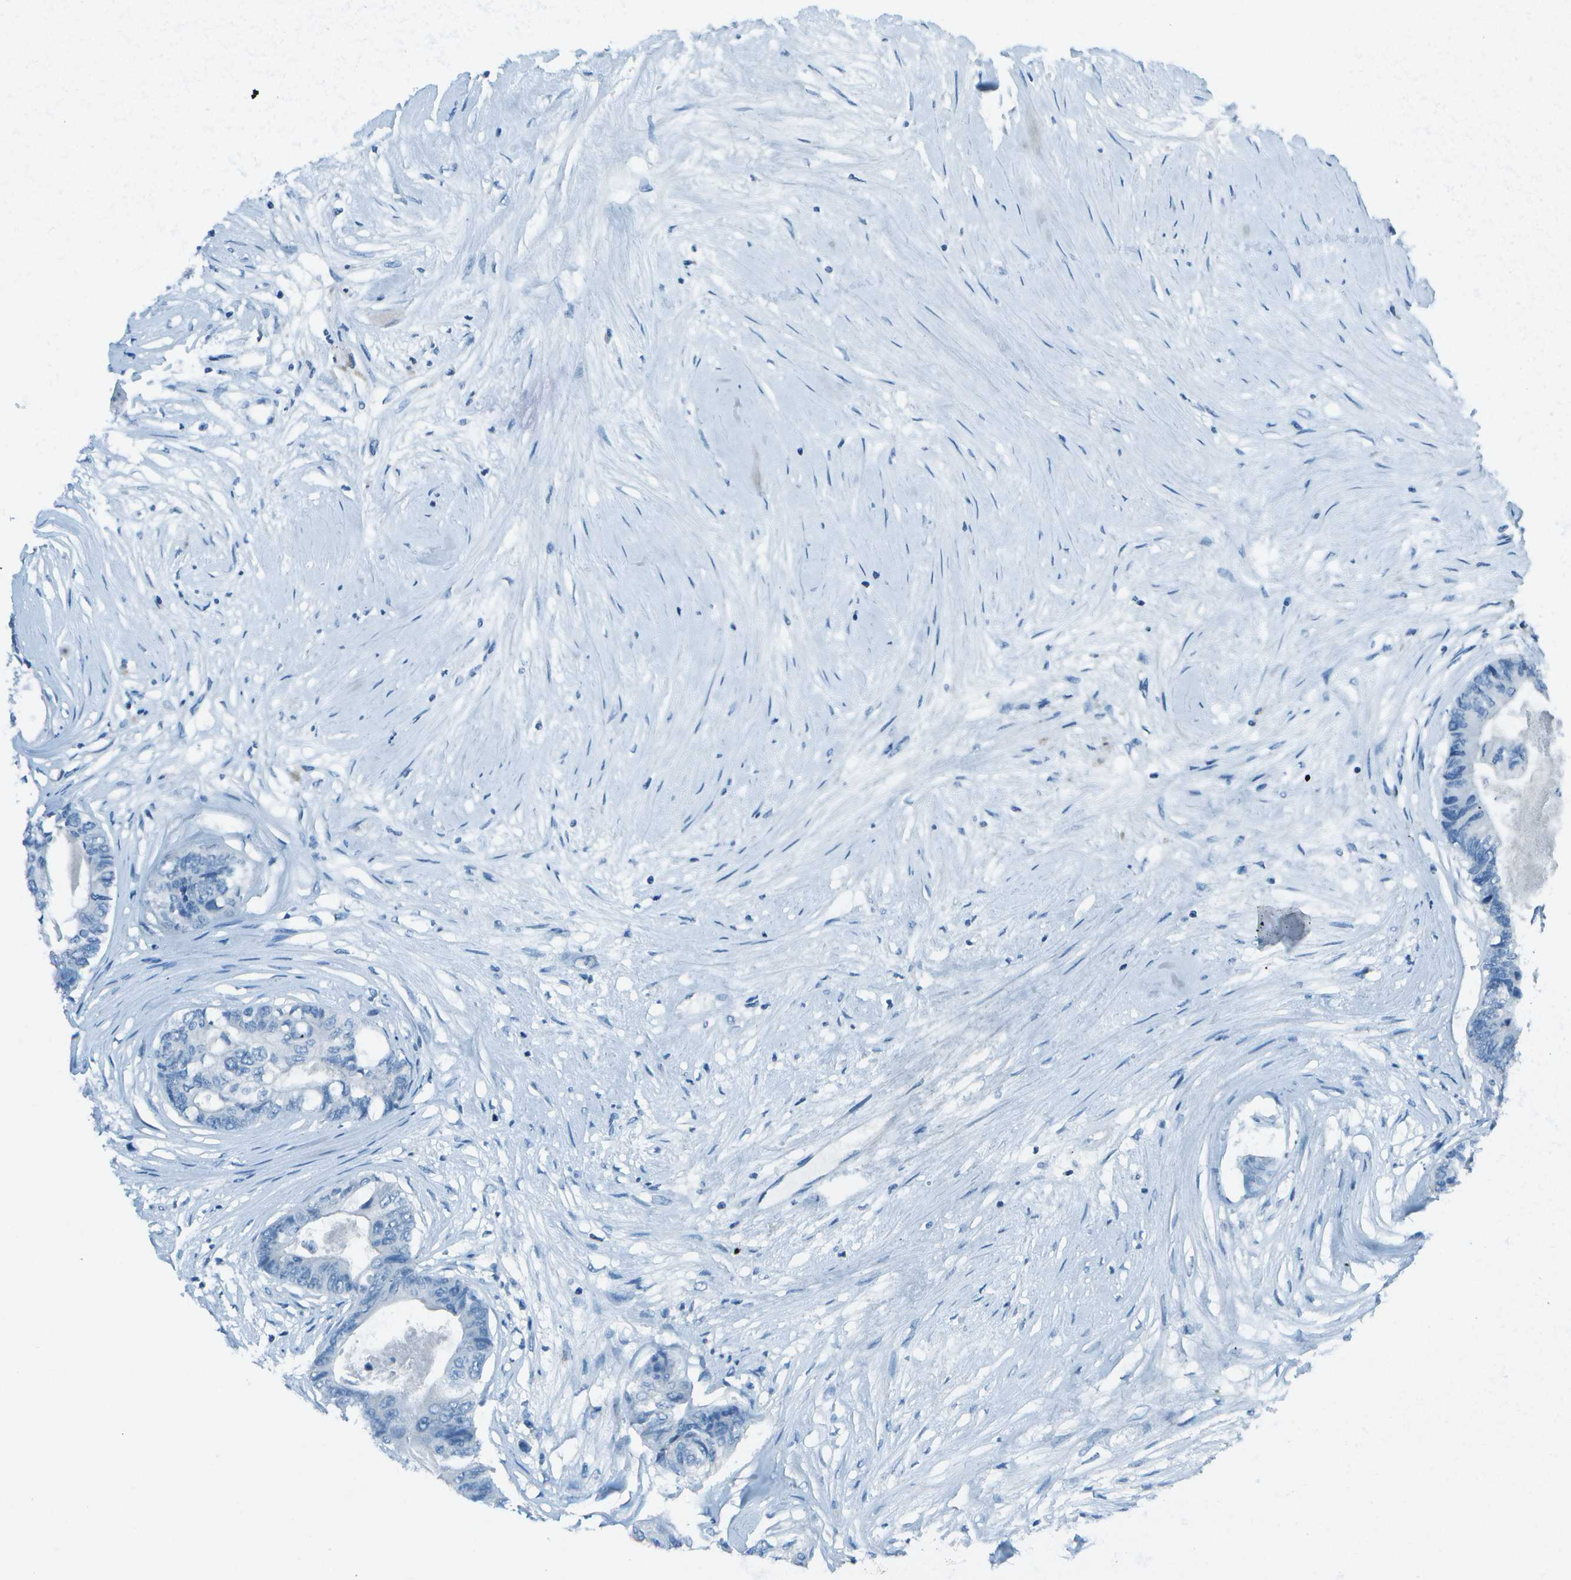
{"staining": {"intensity": "negative", "quantity": "none", "location": "none"}, "tissue": "colorectal cancer", "cell_type": "Tumor cells", "image_type": "cancer", "snomed": [{"axis": "morphology", "description": "Adenocarcinoma, NOS"}, {"axis": "topography", "description": "Rectum"}], "caption": "This image is of colorectal adenocarcinoma stained with immunohistochemistry (IHC) to label a protein in brown with the nuclei are counter-stained blue. There is no positivity in tumor cells. (DAB (3,3'-diaminobenzidine) IHC with hematoxylin counter stain).", "gene": "FGF1", "patient": {"sex": "male", "age": 63}}